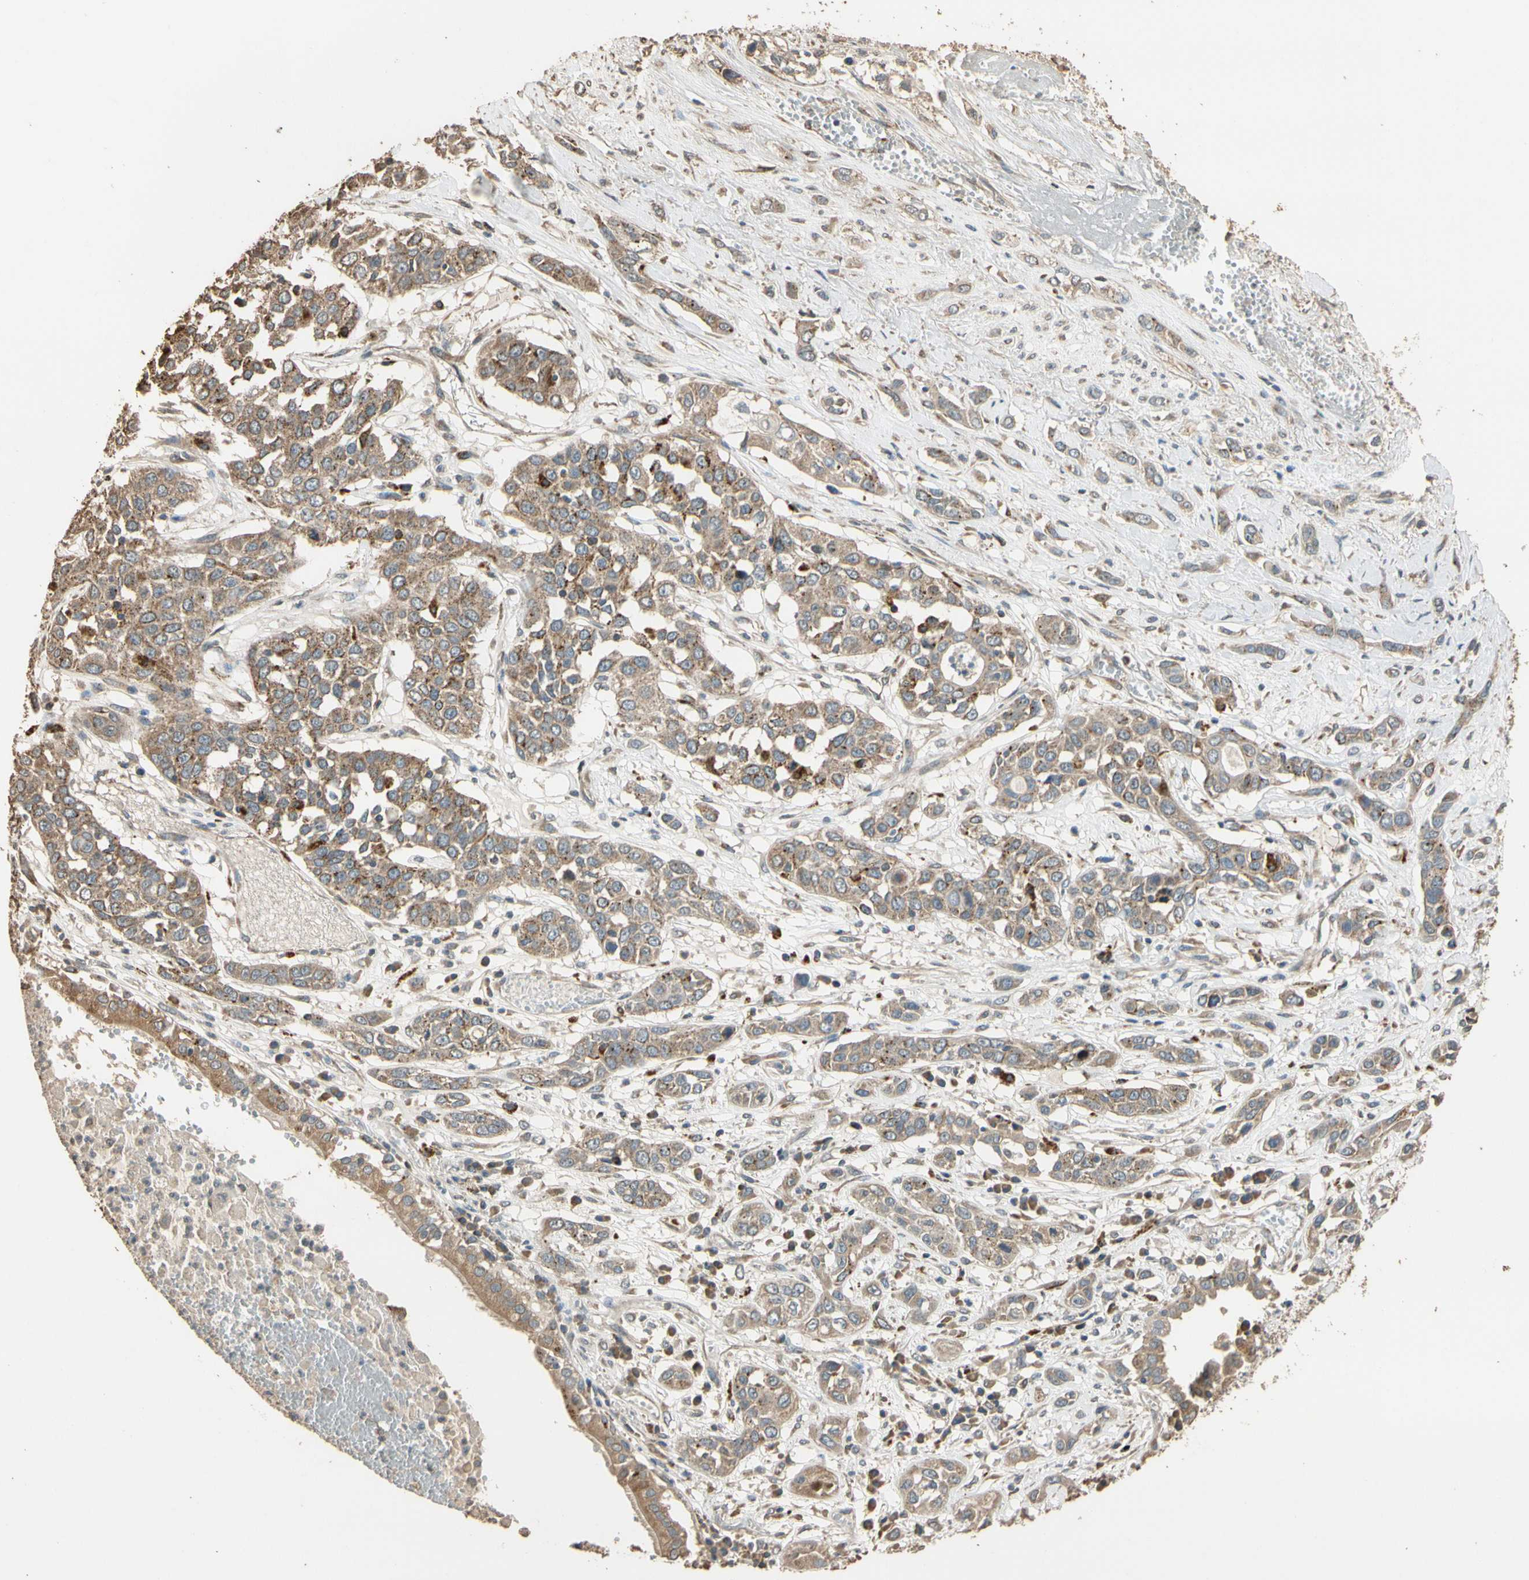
{"staining": {"intensity": "moderate", "quantity": ">75%", "location": "cytoplasmic/membranous"}, "tissue": "lung cancer", "cell_type": "Tumor cells", "image_type": "cancer", "snomed": [{"axis": "morphology", "description": "Squamous cell carcinoma, NOS"}, {"axis": "topography", "description": "Lung"}], "caption": "There is medium levels of moderate cytoplasmic/membranous staining in tumor cells of lung cancer (squamous cell carcinoma), as demonstrated by immunohistochemical staining (brown color).", "gene": "STX18", "patient": {"sex": "male", "age": 71}}